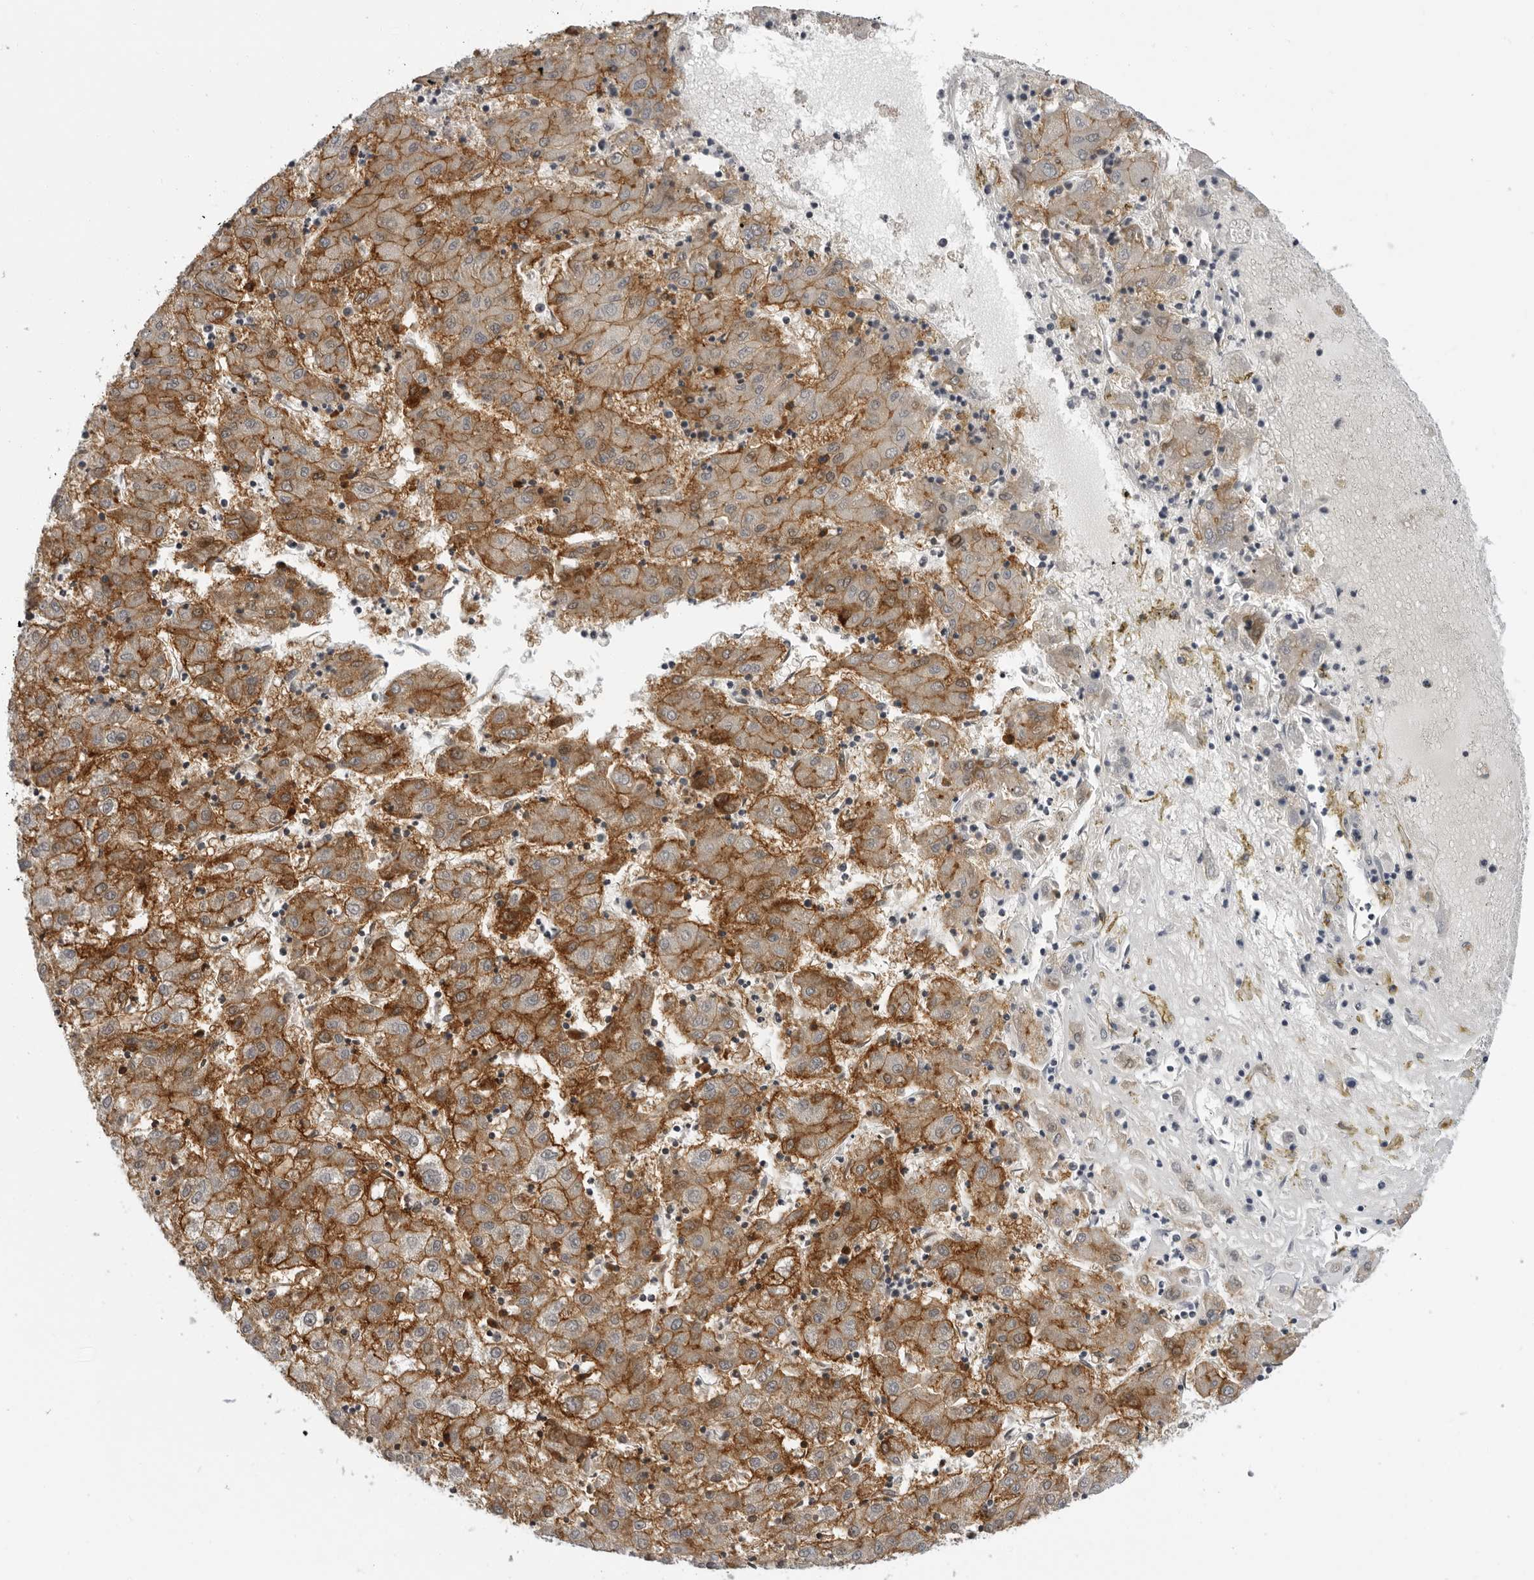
{"staining": {"intensity": "moderate", "quantity": ">75%", "location": "cytoplasmic/membranous"}, "tissue": "liver cancer", "cell_type": "Tumor cells", "image_type": "cancer", "snomed": [{"axis": "morphology", "description": "Carcinoma, Hepatocellular, NOS"}, {"axis": "topography", "description": "Liver"}], "caption": "The micrograph displays a brown stain indicating the presence of a protein in the cytoplasmic/membranous of tumor cells in liver cancer. Using DAB (3,3'-diaminobenzidine) (brown) and hematoxylin (blue) stains, captured at high magnification using brightfield microscopy.", "gene": "HEPACAM", "patient": {"sex": "male", "age": 72}}